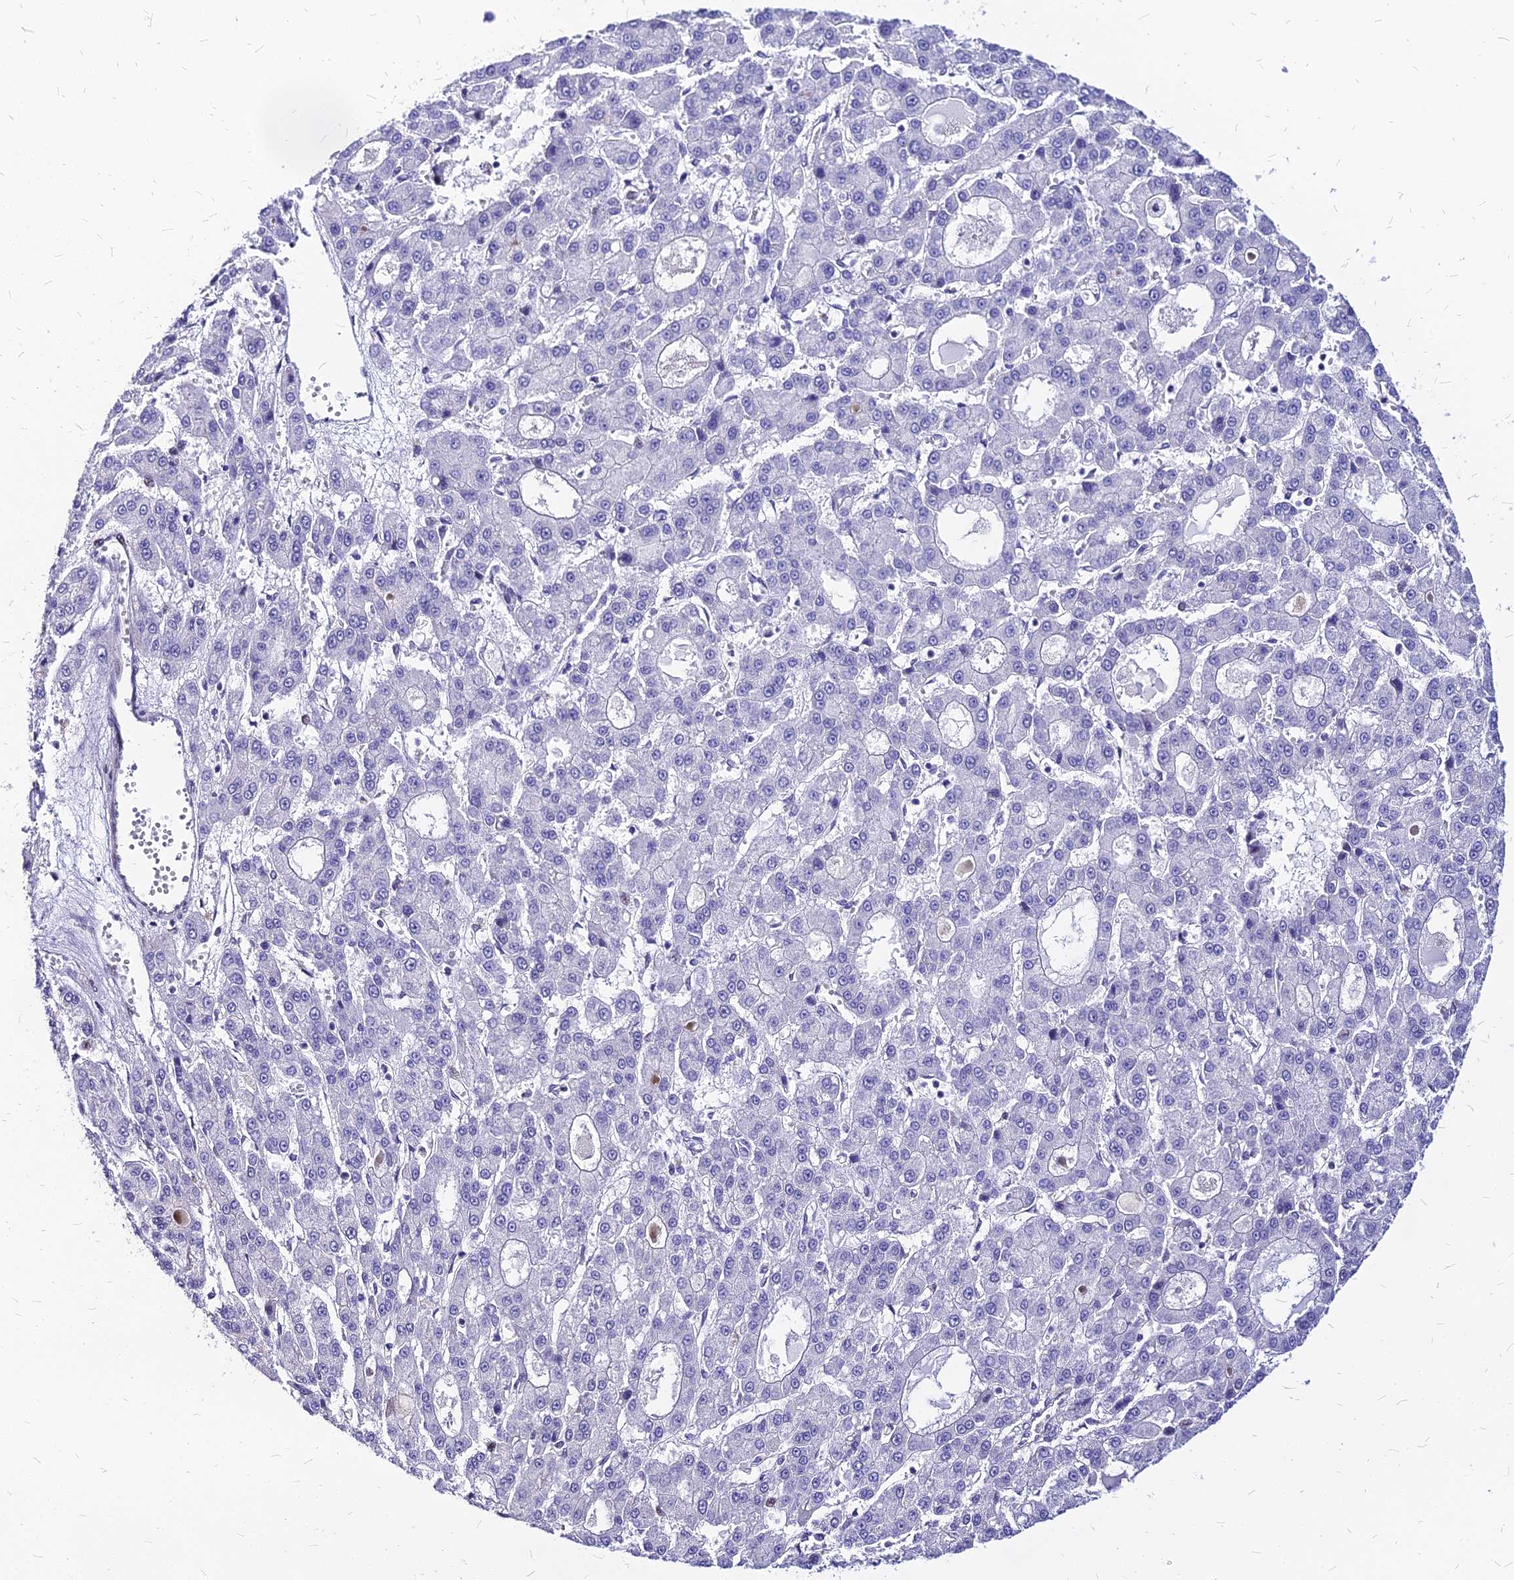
{"staining": {"intensity": "negative", "quantity": "none", "location": "none"}, "tissue": "liver cancer", "cell_type": "Tumor cells", "image_type": "cancer", "snomed": [{"axis": "morphology", "description": "Carcinoma, Hepatocellular, NOS"}, {"axis": "topography", "description": "Liver"}], "caption": "High magnification brightfield microscopy of hepatocellular carcinoma (liver) stained with DAB (brown) and counterstained with hematoxylin (blue): tumor cells show no significant expression.", "gene": "FDX2", "patient": {"sex": "male", "age": 70}}